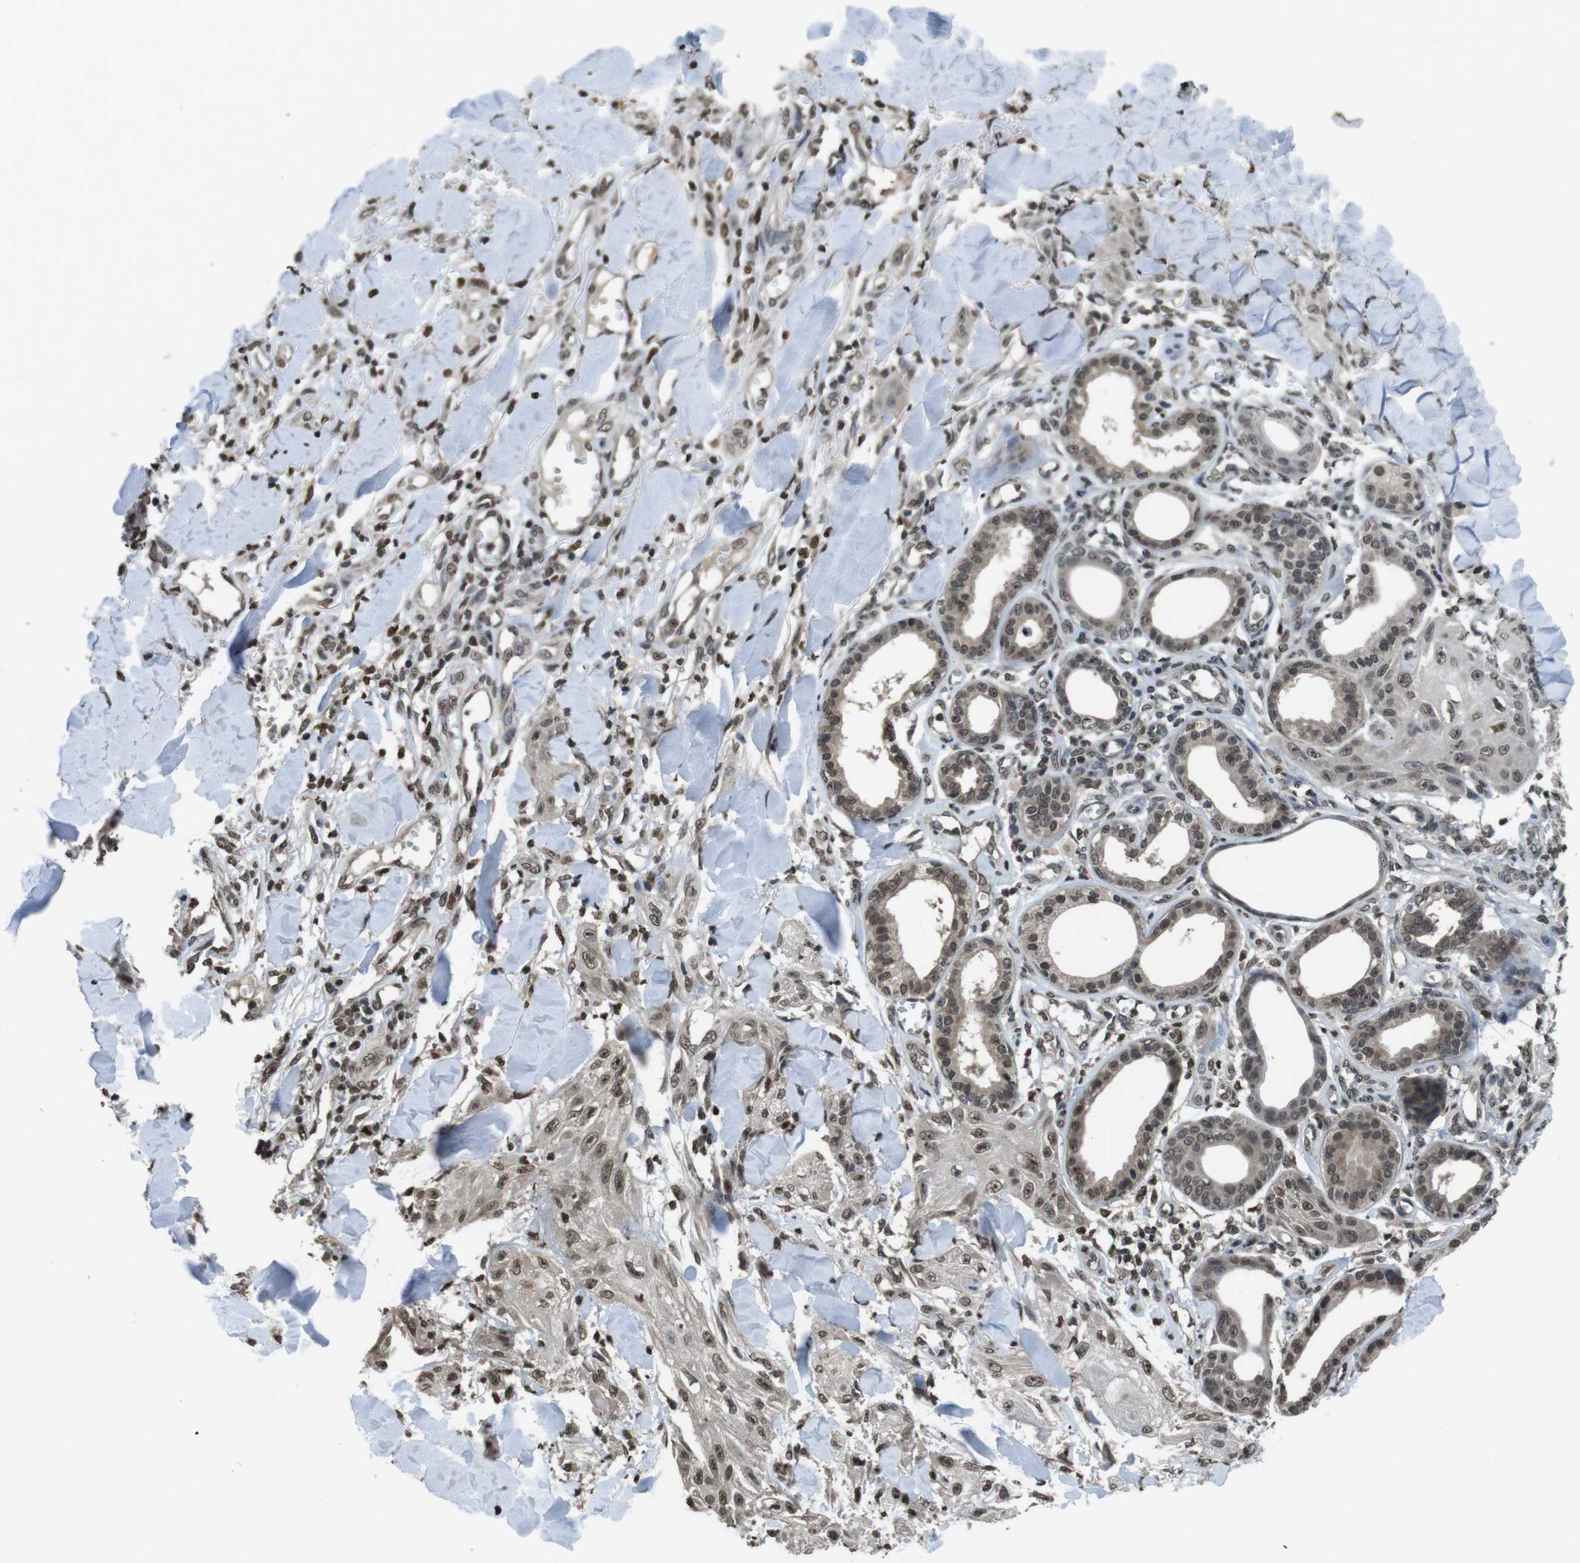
{"staining": {"intensity": "moderate", "quantity": ">75%", "location": "nuclear"}, "tissue": "skin cancer", "cell_type": "Tumor cells", "image_type": "cancer", "snomed": [{"axis": "morphology", "description": "Squamous cell carcinoma, NOS"}, {"axis": "topography", "description": "Skin"}], "caption": "The histopathology image demonstrates immunohistochemical staining of skin cancer. There is moderate nuclear expression is present in approximately >75% of tumor cells. (Stains: DAB (3,3'-diaminobenzidine) in brown, nuclei in blue, Microscopy: brightfield microscopy at high magnification).", "gene": "MAF", "patient": {"sex": "male", "age": 74}}